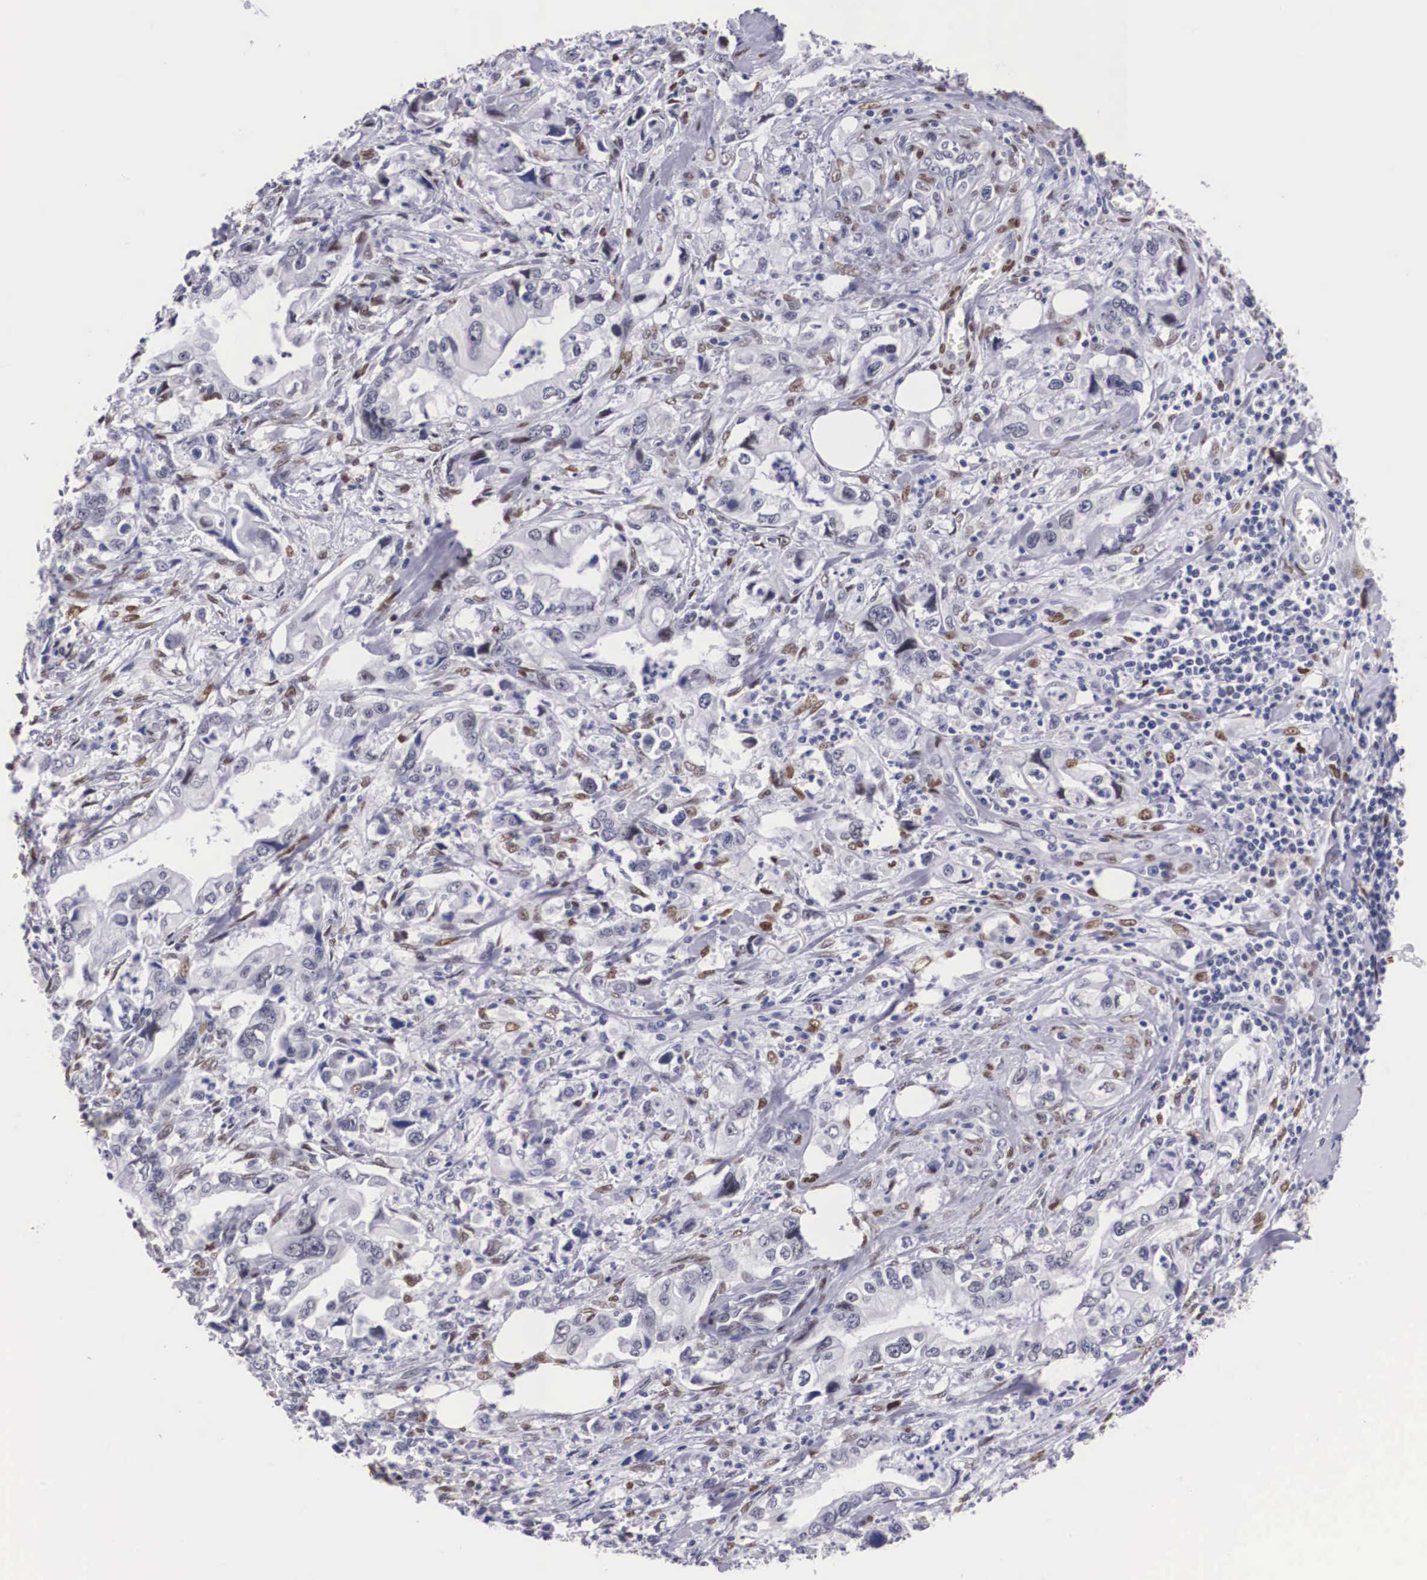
{"staining": {"intensity": "moderate", "quantity": "<25%", "location": "nuclear"}, "tissue": "stomach cancer", "cell_type": "Tumor cells", "image_type": "cancer", "snomed": [{"axis": "morphology", "description": "Adenocarcinoma, NOS"}, {"axis": "topography", "description": "Pancreas"}, {"axis": "topography", "description": "Stomach, upper"}], "caption": "The micrograph shows a brown stain indicating the presence of a protein in the nuclear of tumor cells in stomach cancer (adenocarcinoma).", "gene": "KHDRBS3", "patient": {"sex": "male", "age": 77}}